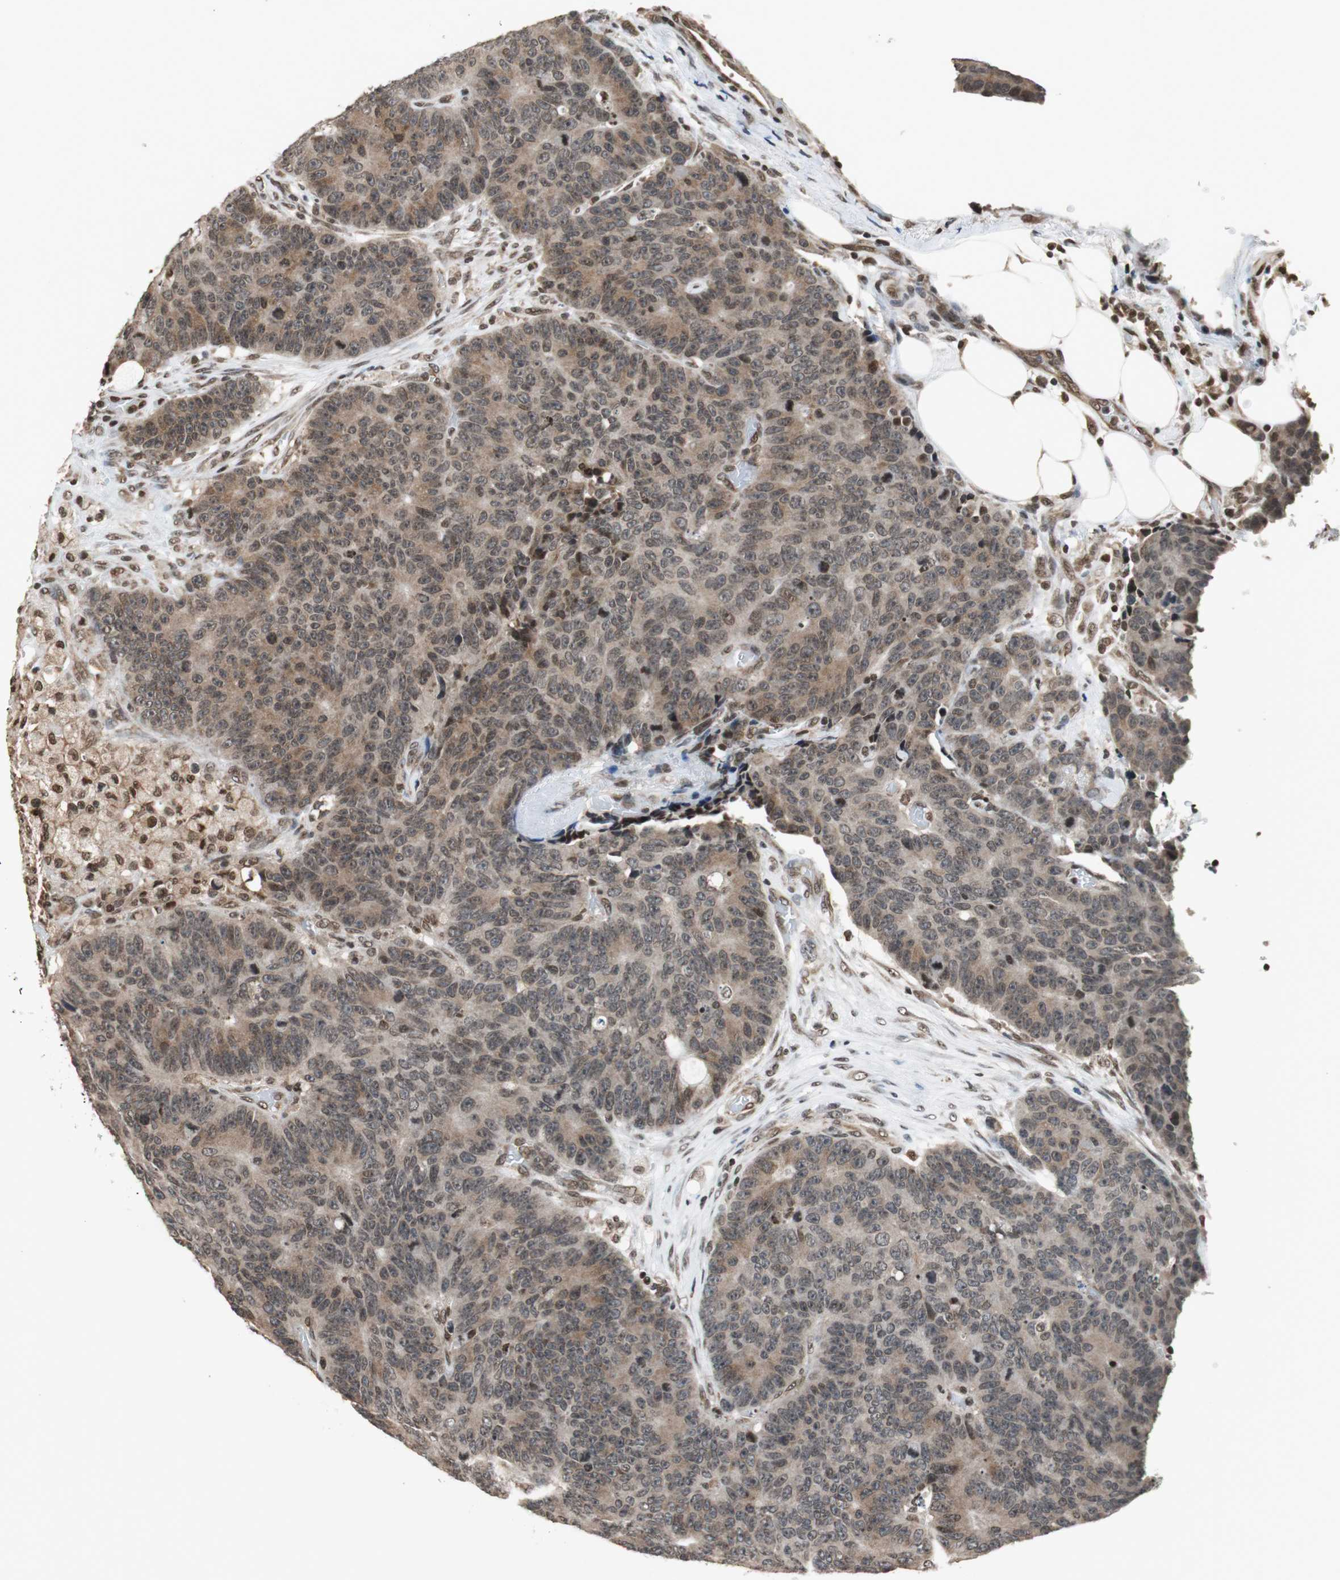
{"staining": {"intensity": "weak", "quantity": ">75%", "location": "cytoplasmic/membranous,nuclear"}, "tissue": "colorectal cancer", "cell_type": "Tumor cells", "image_type": "cancer", "snomed": [{"axis": "morphology", "description": "Adenocarcinoma, NOS"}, {"axis": "topography", "description": "Colon"}], "caption": "IHC micrograph of neoplastic tissue: adenocarcinoma (colorectal) stained using immunohistochemistry demonstrates low levels of weak protein expression localized specifically in the cytoplasmic/membranous and nuclear of tumor cells, appearing as a cytoplasmic/membranous and nuclear brown color.", "gene": "REST", "patient": {"sex": "female", "age": 86}}